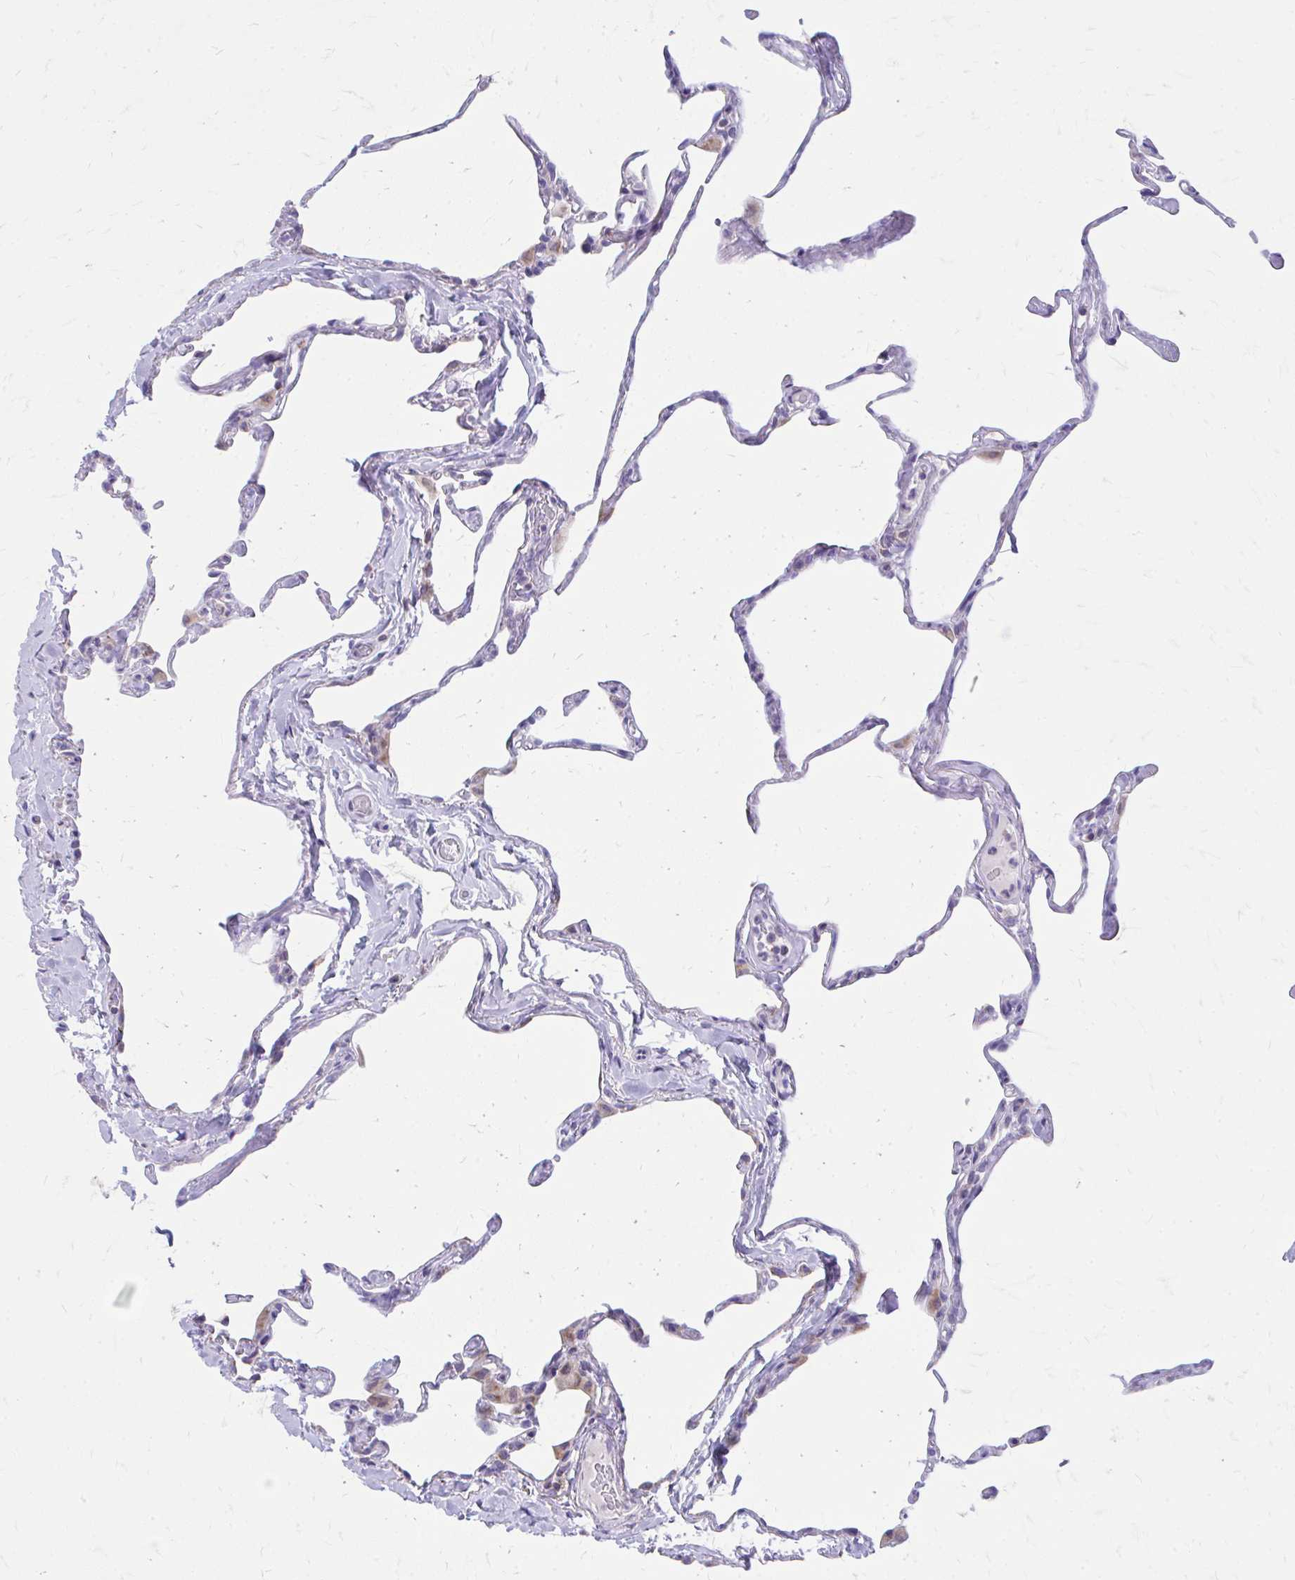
{"staining": {"intensity": "negative", "quantity": "none", "location": "none"}, "tissue": "lung", "cell_type": "Alveolar cells", "image_type": "normal", "snomed": [{"axis": "morphology", "description": "Normal tissue, NOS"}, {"axis": "topography", "description": "Lung"}], "caption": "An image of lung stained for a protein shows no brown staining in alveolar cells.", "gene": "MRPL19", "patient": {"sex": "male", "age": 65}}